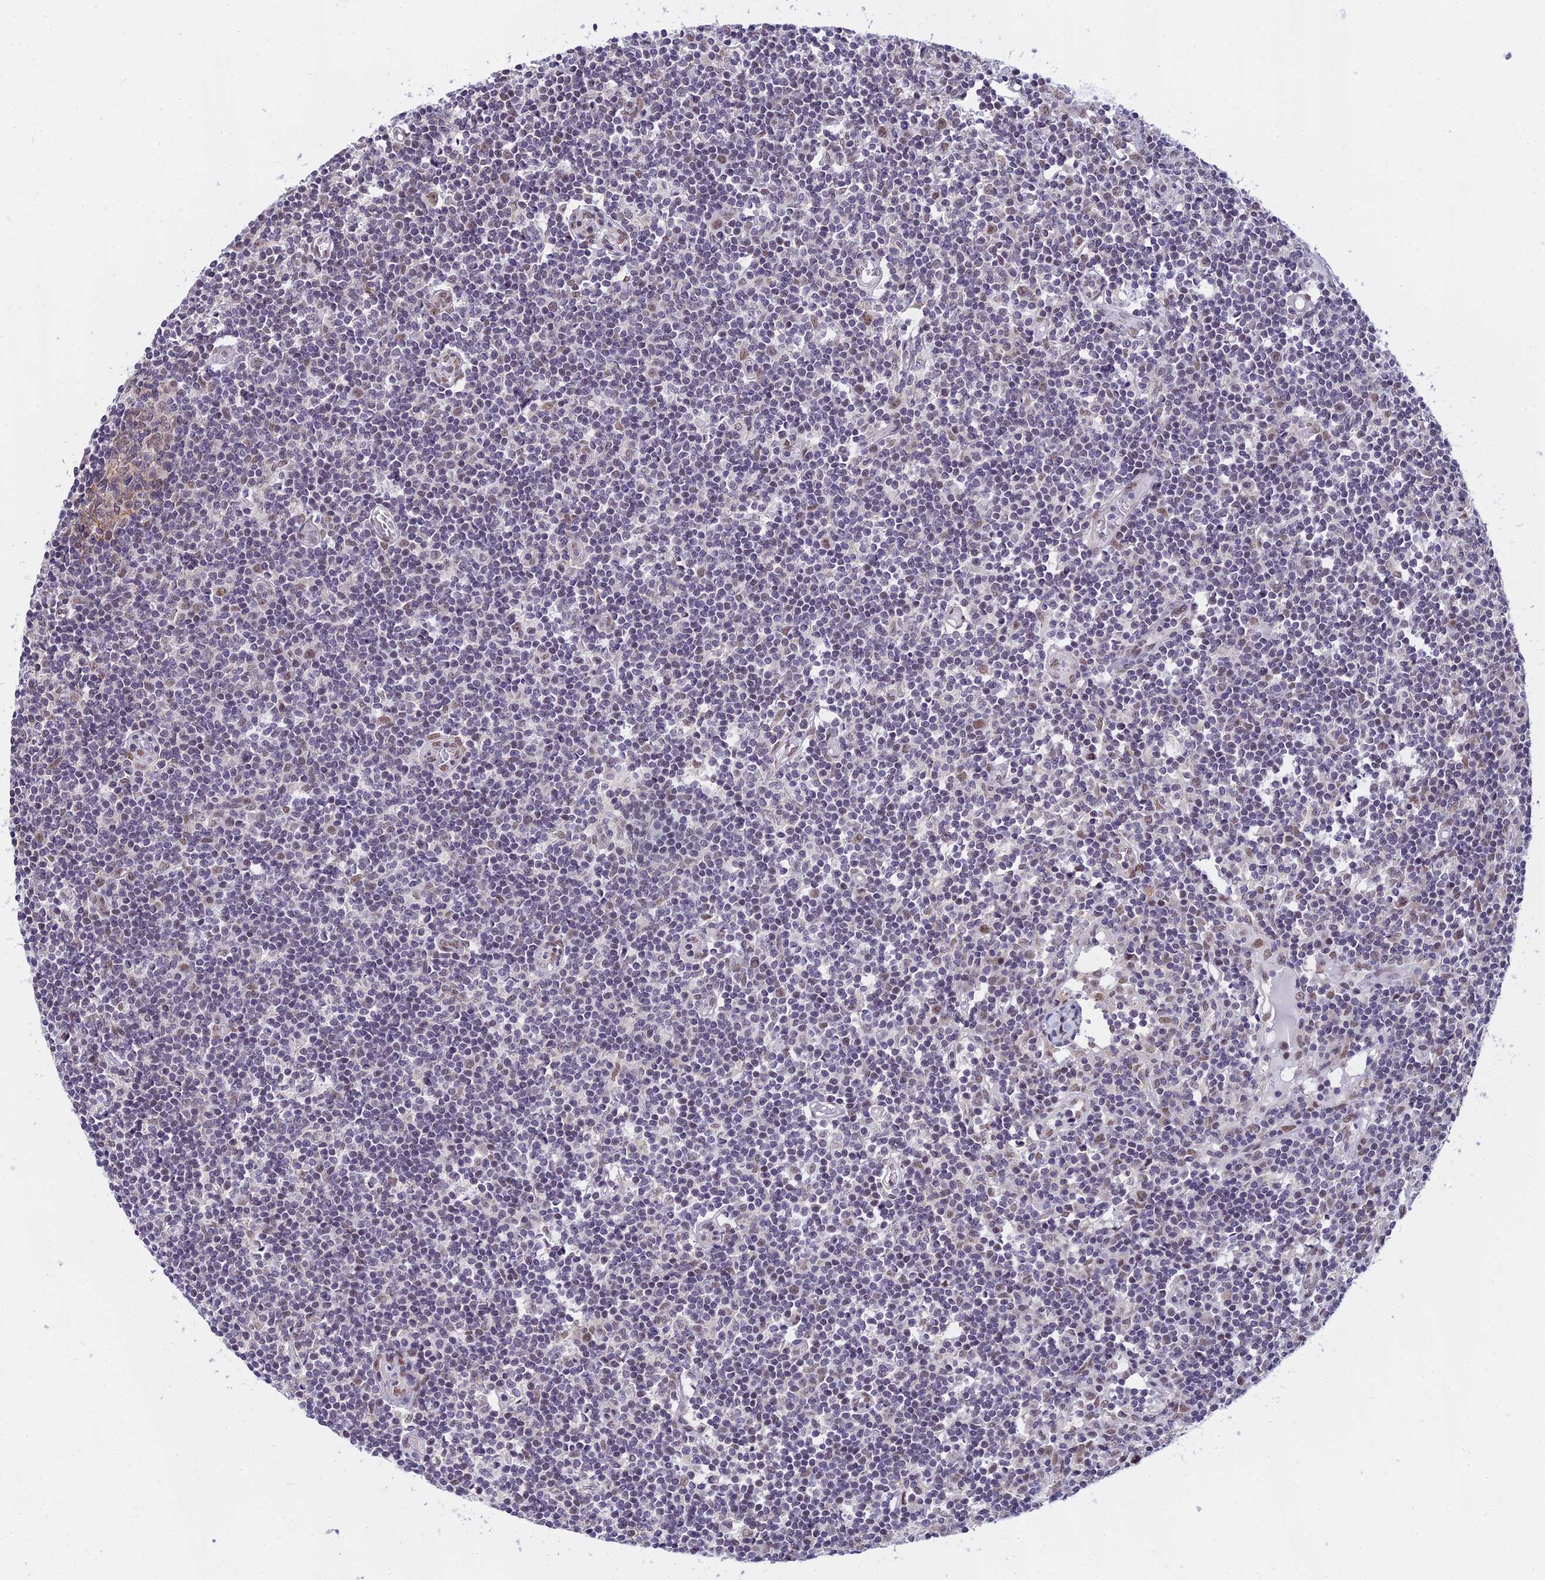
{"staining": {"intensity": "moderate", "quantity": "<25%", "location": "cytoplasmic/membranous,nuclear"}, "tissue": "lymph node", "cell_type": "Germinal center cells", "image_type": "normal", "snomed": [{"axis": "morphology", "description": "Normal tissue, NOS"}, {"axis": "topography", "description": "Lymph node"}], "caption": "Benign lymph node was stained to show a protein in brown. There is low levels of moderate cytoplasmic/membranous,nuclear expression in approximately <25% of germinal center cells. The protein of interest is shown in brown color, while the nuclei are stained blue.", "gene": "C2orf49", "patient": {"sex": "female", "age": 55}}